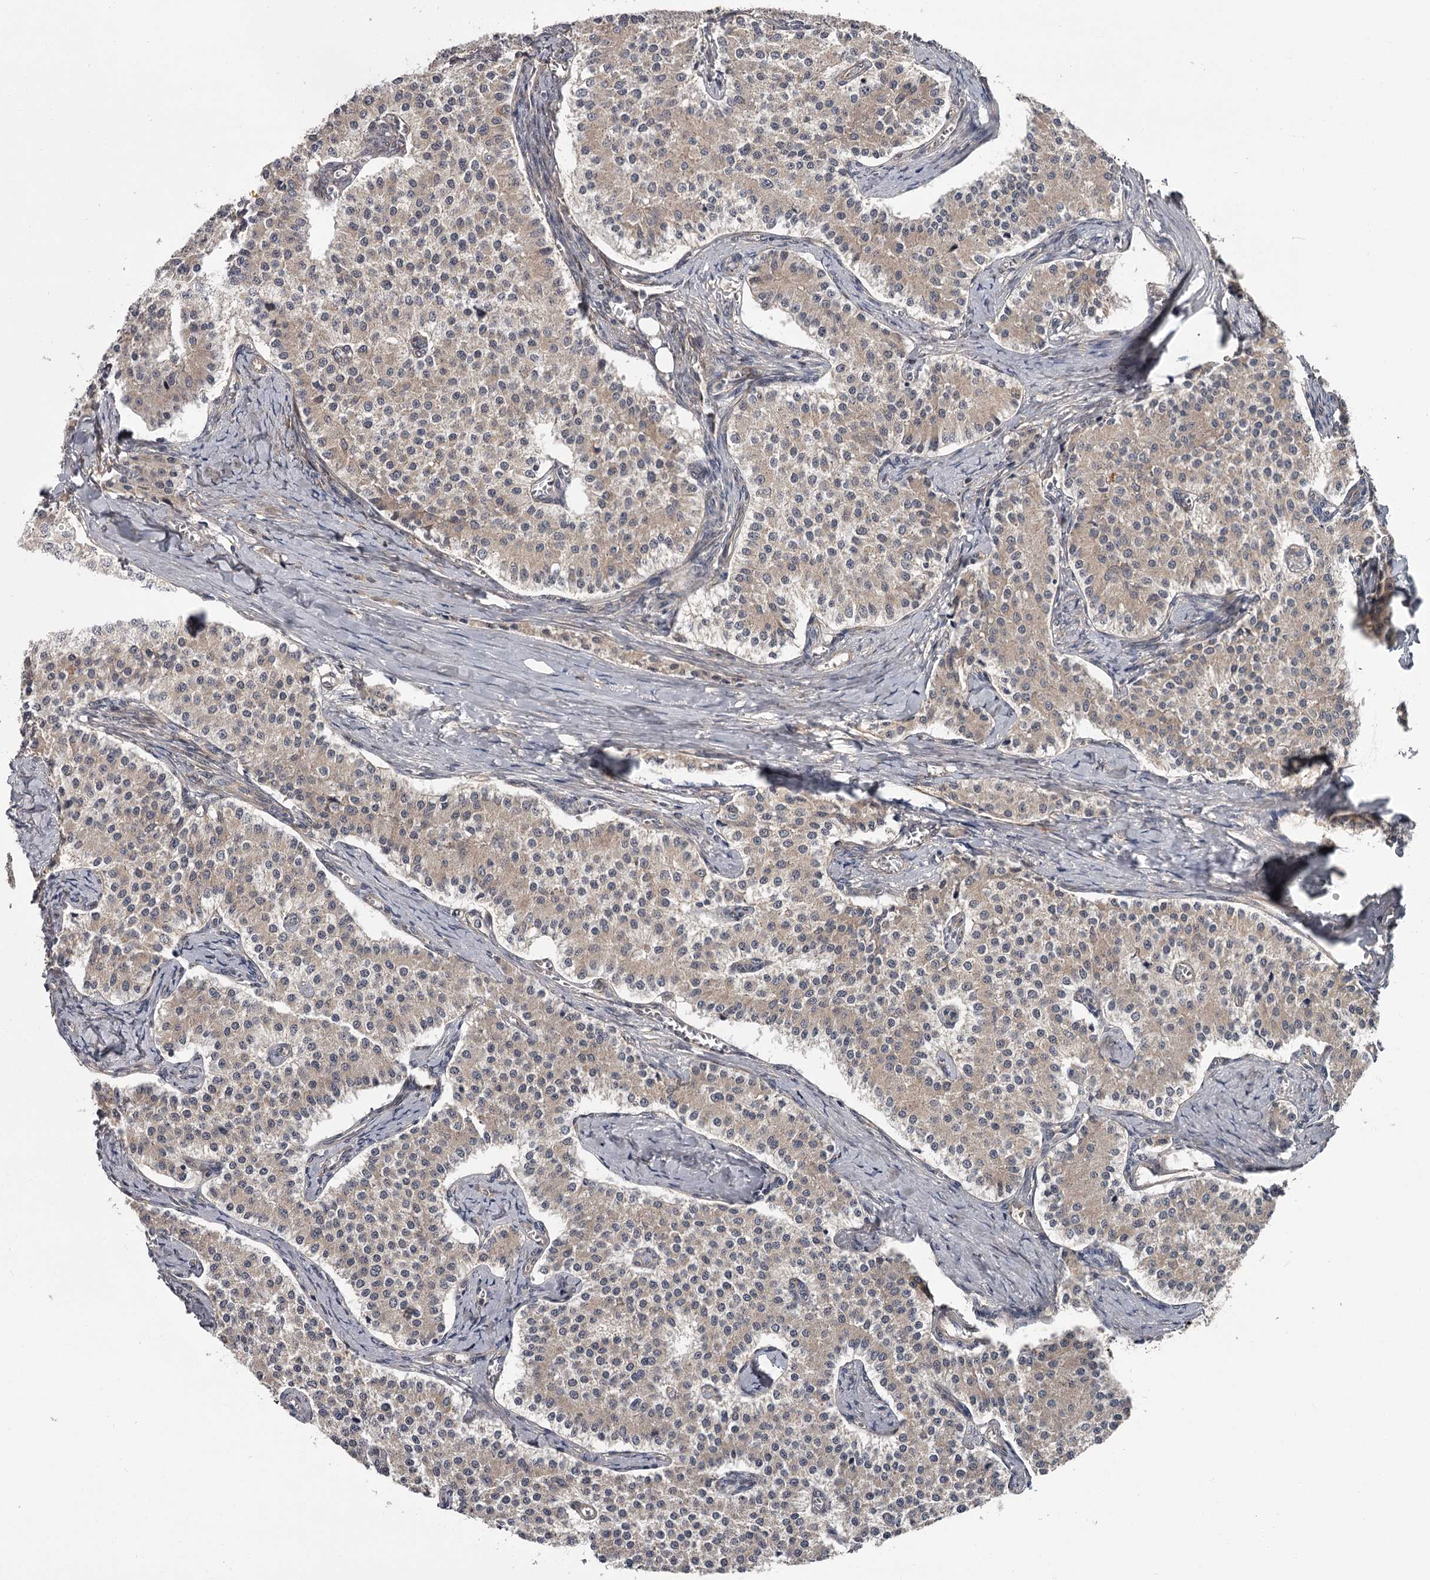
{"staining": {"intensity": "weak", "quantity": ">75%", "location": "cytoplasmic/membranous"}, "tissue": "carcinoid", "cell_type": "Tumor cells", "image_type": "cancer", "snomed": [{"axis": "morphology", "description": "Carcinoid, malignant, NOS"}, {"axis": "topography", "description": "Colon"}], "caption": "Immunohistochemical staining of carcinoid reveals low levels of weak cytoplasmic/membranous positivity in about >75% of tumor cells.", "gene": "CDC42EP2", "patient": {"sex": "female", "age": 52}}